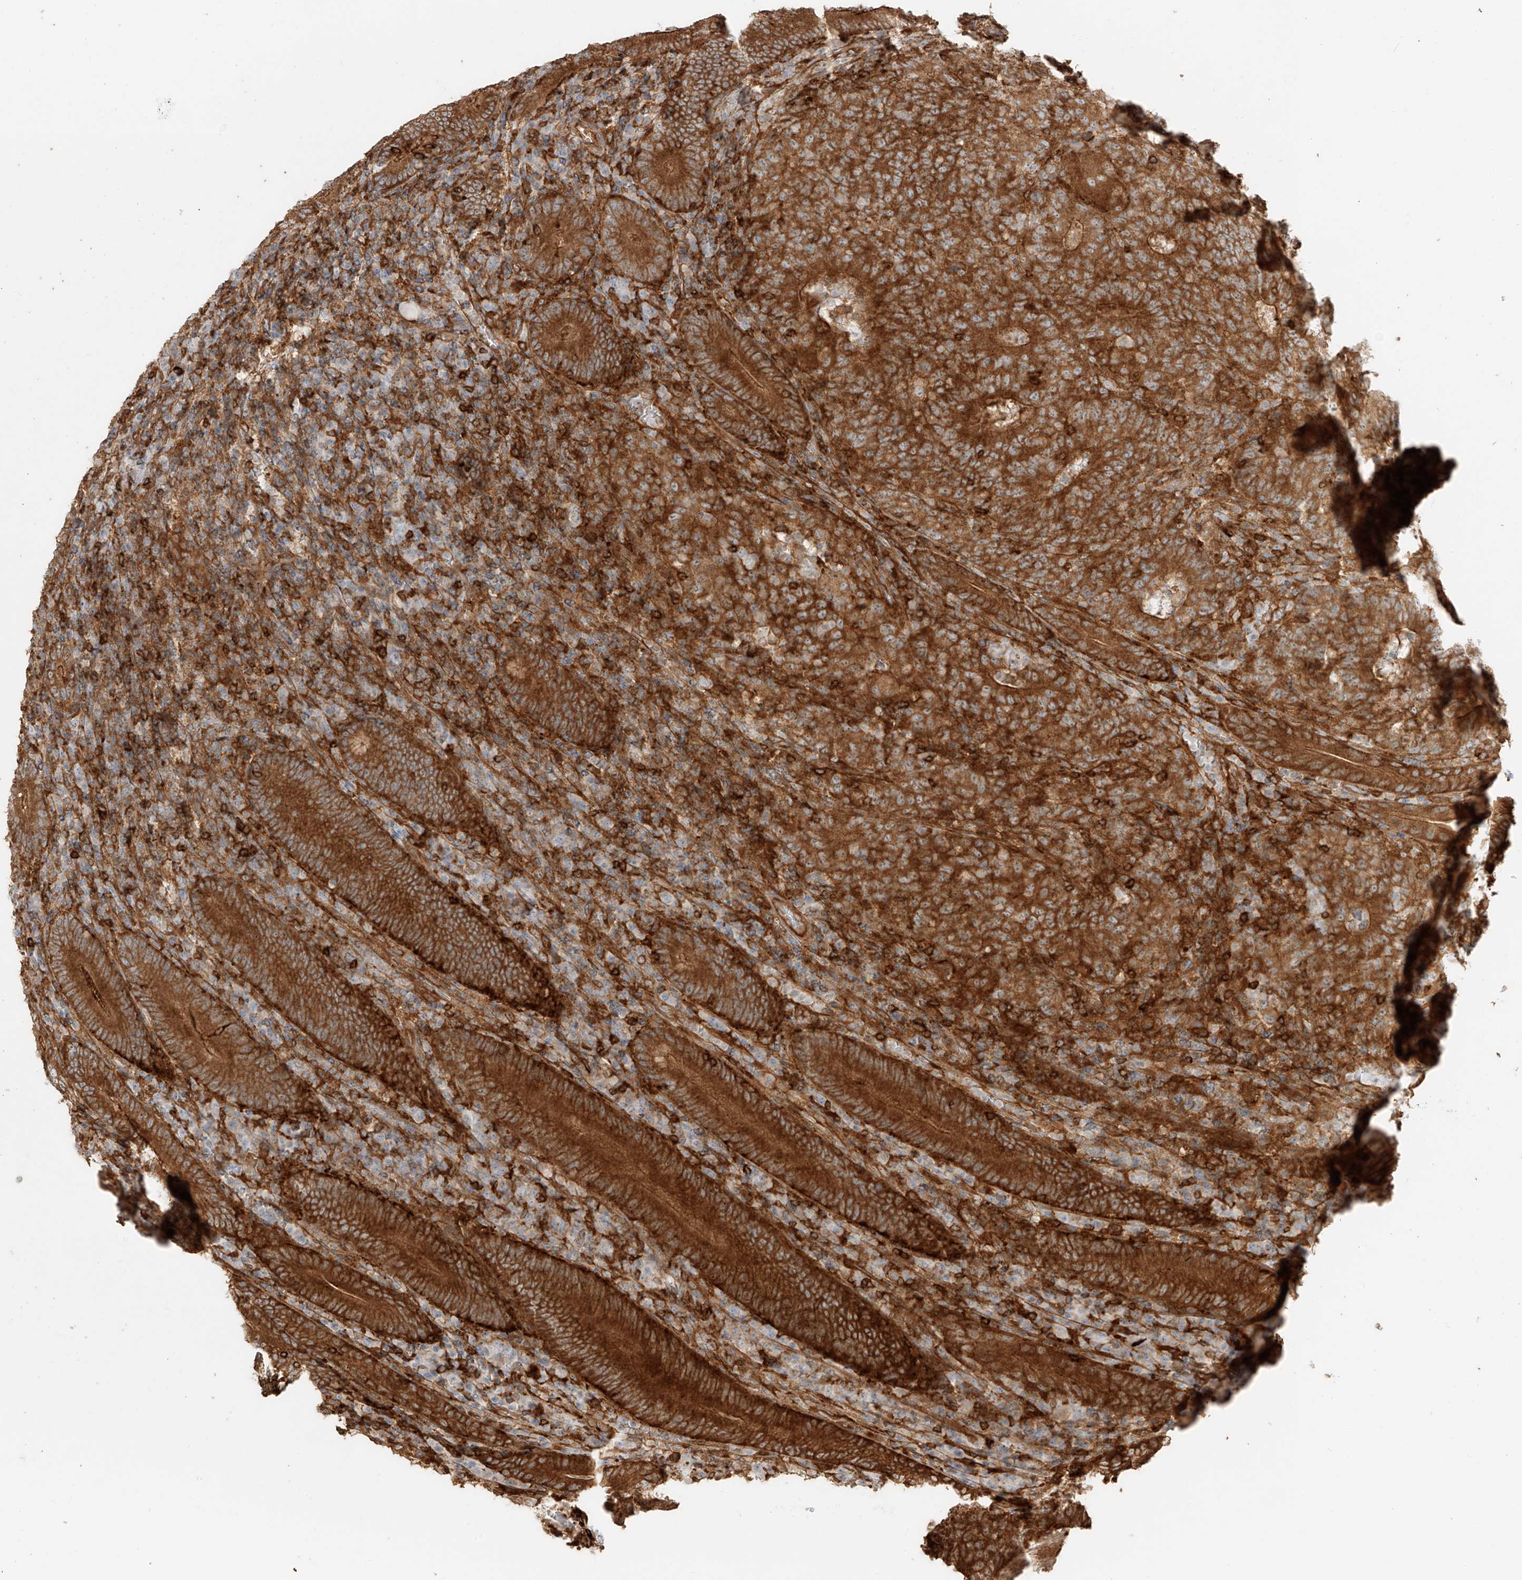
{"staining": {"intensity": "strong", "quantity": ">75%", "location": "cytoplasmic/membranous"}, "tissue": "colorectal cancer", "cell_type": "Tumor cells", "image_type": "cancer", "snomed": [{"axis": "morphology", "description": "Normal tissue, NOS"}, {"axis": "morphology", "description": "Adenocarcinoma, NOS"}, {"axis": "topography", "description": "Colon"}], "caption": "Immunohistochemistry (DAB (3,3'-diaminobenzidine)) staining of colorectal cancer (adenocarcinoma) shows strong cytoplasmic/membranous protein expression in approximately >75% of tumor cells.", "gene": "SNX9", "patient": {"sex": "female", "age": 75}}